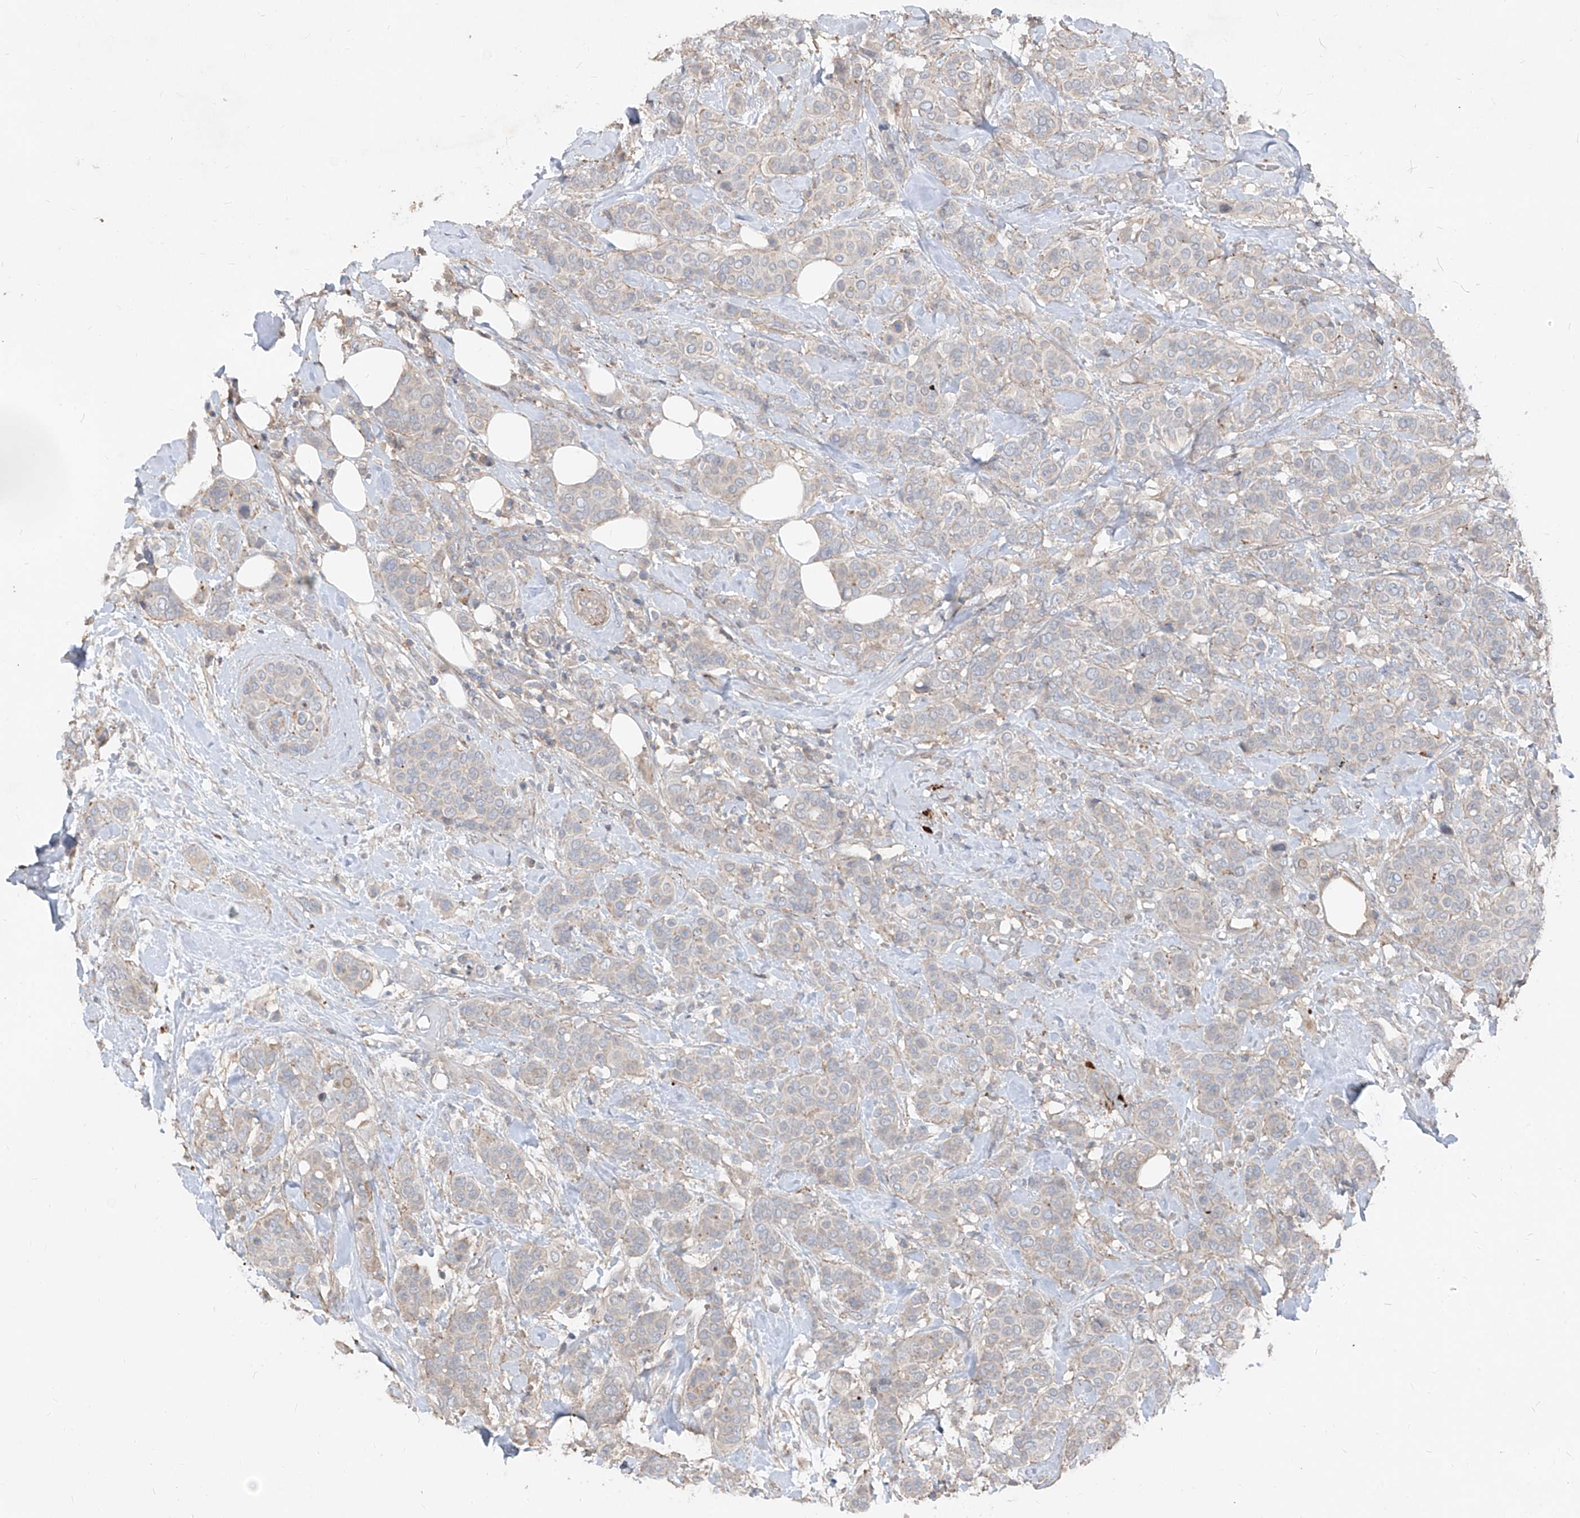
{"staining": {"intensity": "negative", "quantity": "none", "location": "none"}, "tissue": "breast cancer", "cell_type": "Tumor cells", "image_type": "cancer", "snomed": [{"axis": "morphology", "description": "Lobular carcinoma"}, {"axis": "topography", "description": "Breast"}], "caption": "There is no significant staining in tumor cells of breast cancer (lobular carcinoma).", "gene": "UFD1", "patient": {"sex": "female", "age": 51}}